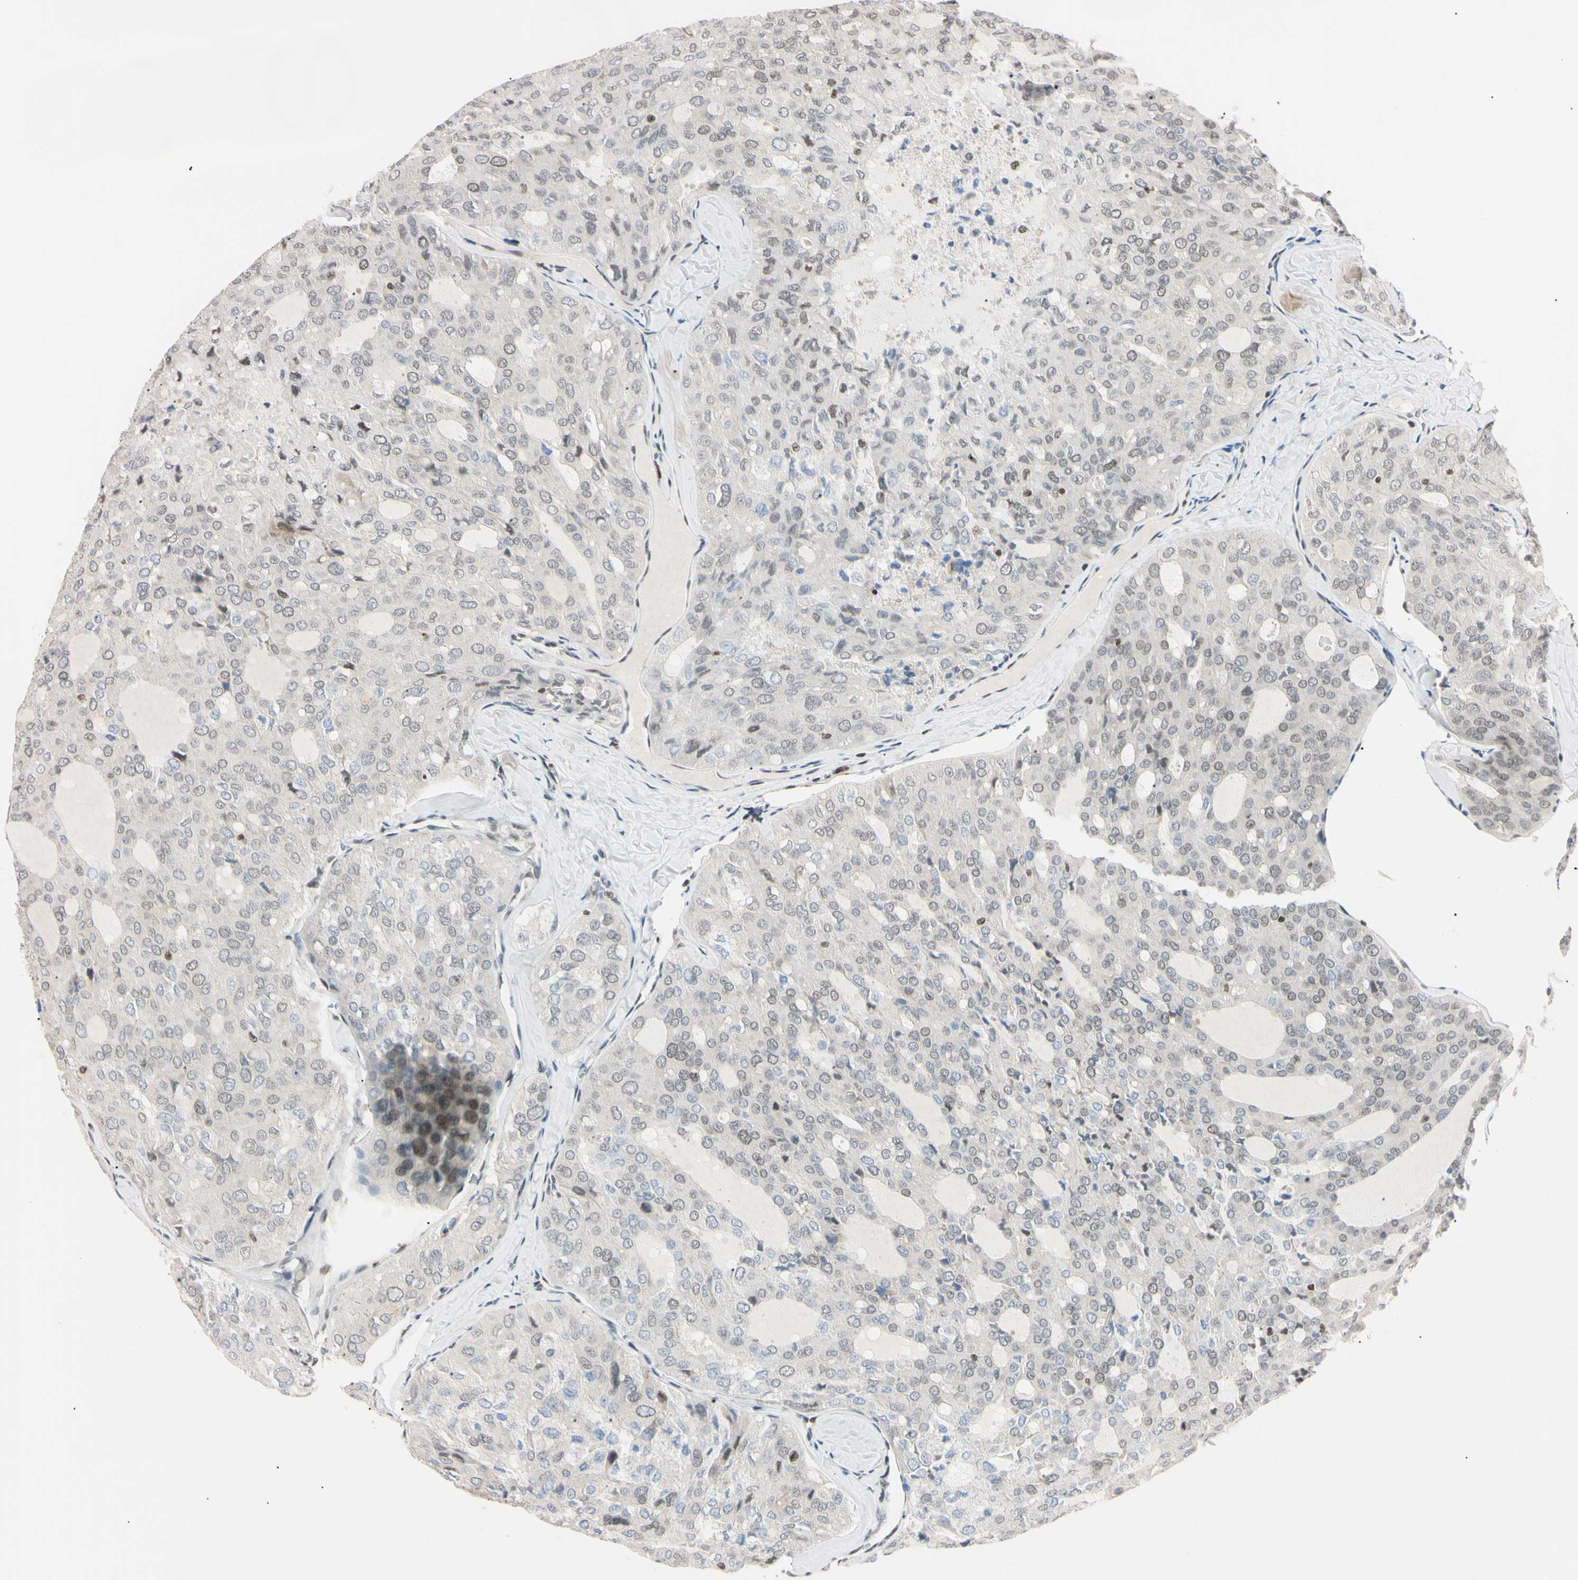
{"staining": {"intensity": "negative", "quantity": "none", "location": "none"}, "tissue": "thyroid cancer", "cell_type": "Tumor cells", "image_type": "cancer", "snomed": [{"axis": "morphology", "description": "Follicular adenoma carcinoma, NOS"}, {"axis": "topography", "description": "Thyroid gland"}], "caption": "This is a image of immunohistochemistry (IHC) staining of thyroid cancer, which shows no staining in tumor cells.", "gene": "C1orf174", "patient": {"sex": "male", "age": 75}}